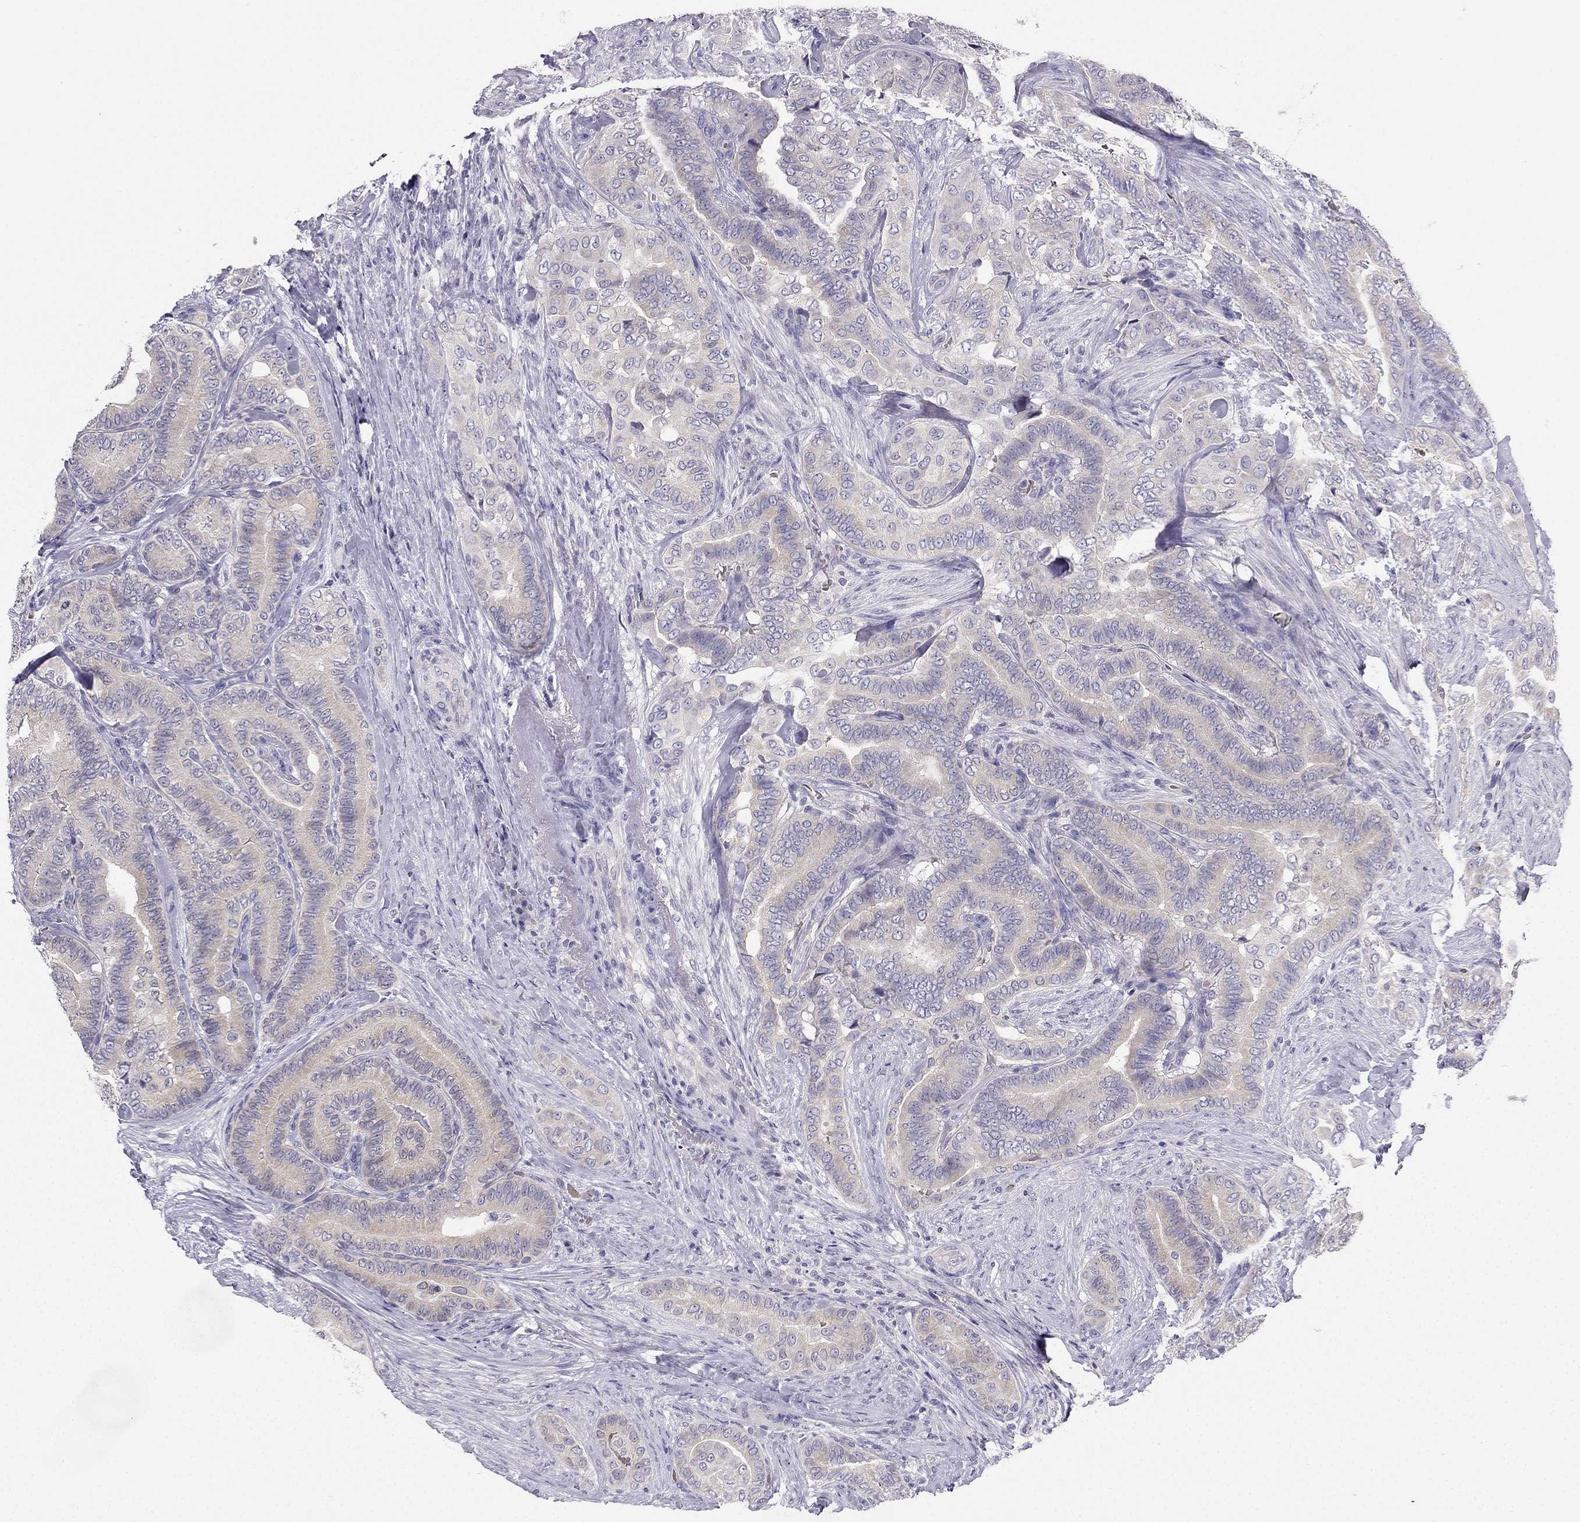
{"staining": {"intensity": "negative", "quantity": "none", "location": "none"}, "tissue": "thyroid cancer", "cell_type": "Tumor cells", "image_type": "cancer", "snomed": [{"axis": "morphology", "description": "Papillary adenocarcinoma, NOS"}, {"axis": "topography", "description": "Thyroid gland"}], "caption": "IHC photomicrograph of human papillary adenocarcinoma (thyroid) stained for a protein (brown), which reveals no expression in tumor cells.", "gene": "RSPH14", "patient": {"sex": "male", "age": 61}}